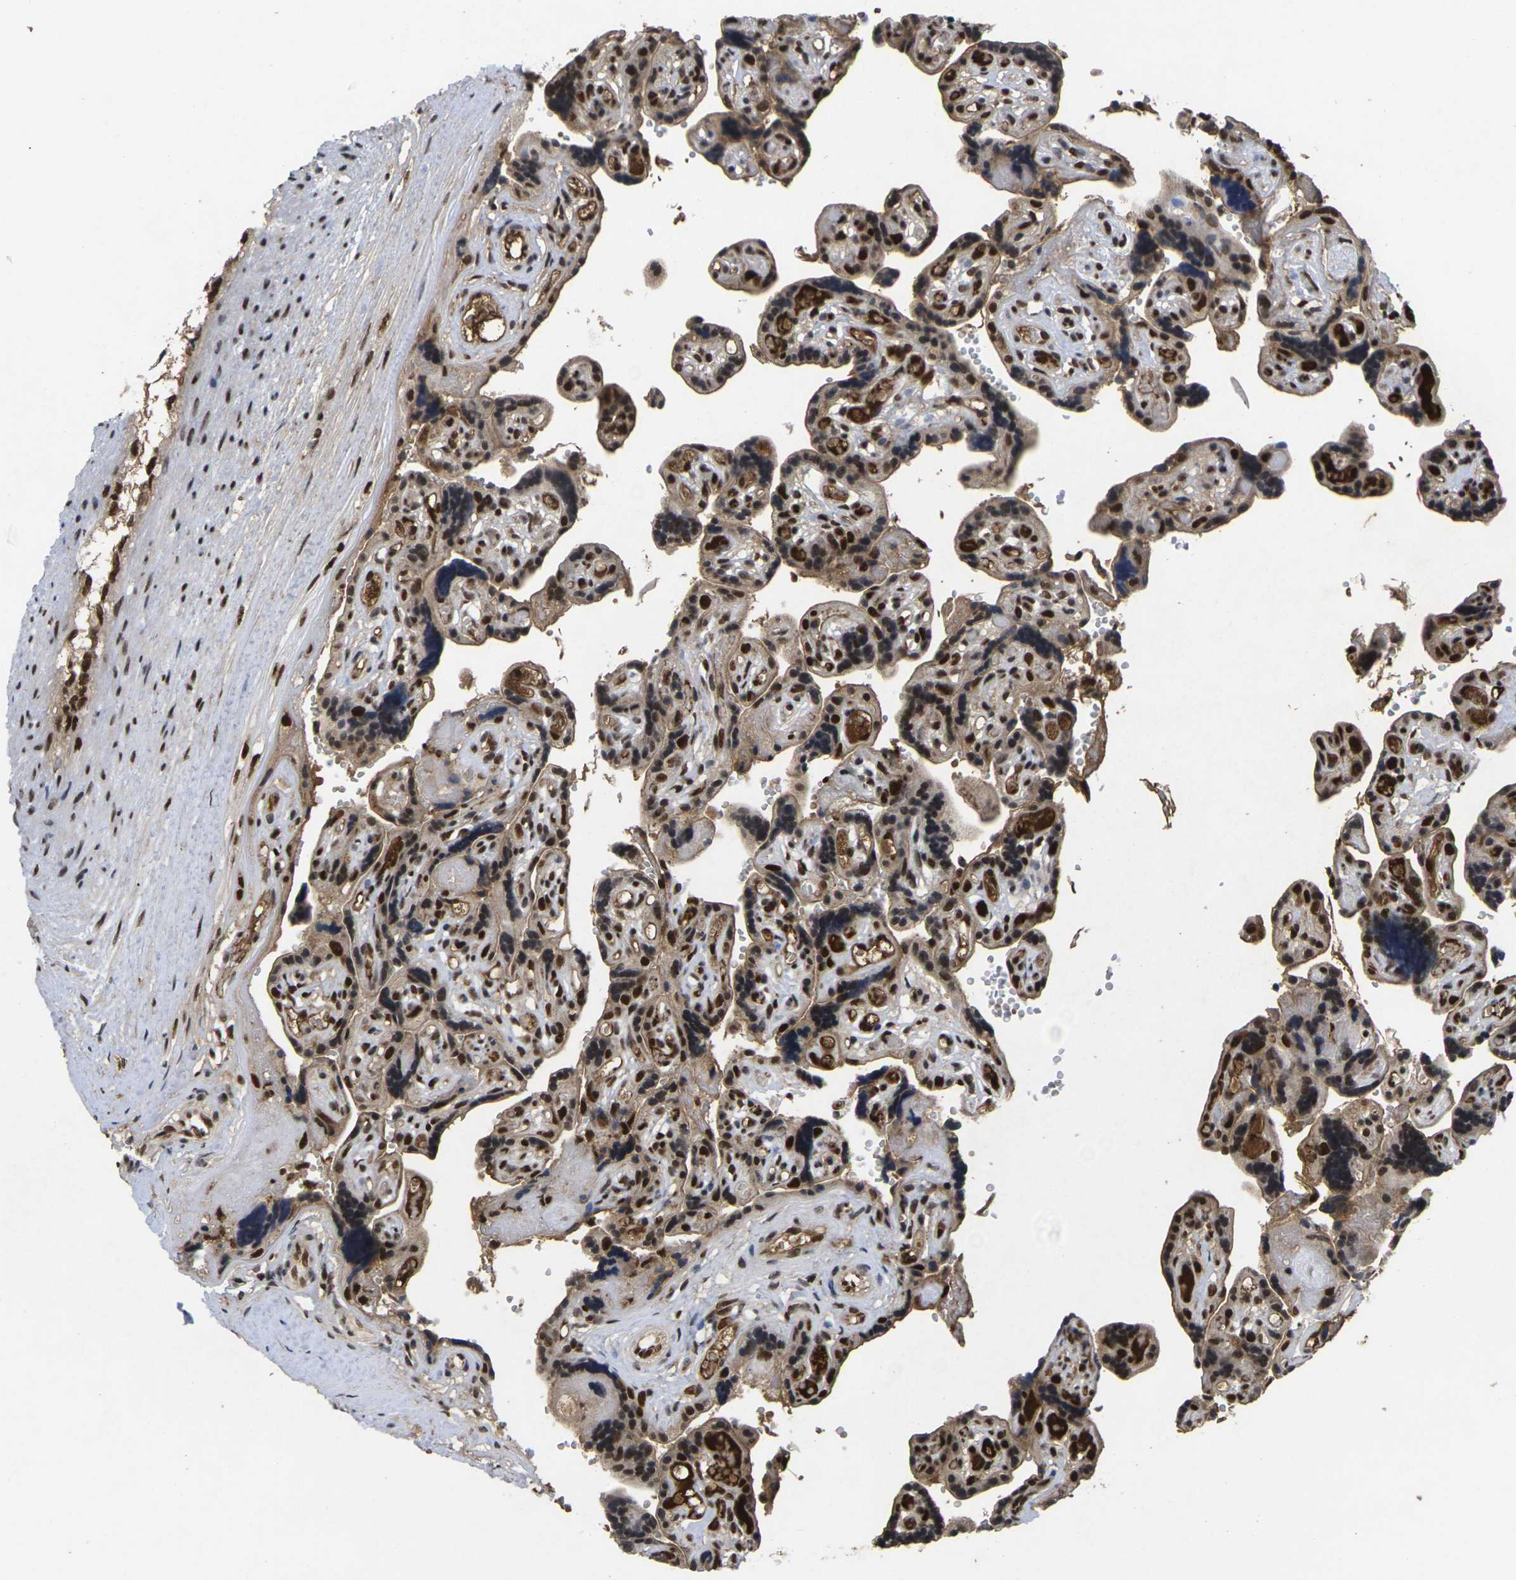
{"staining": {"intensity": "strong", "quantity": ">75%", "location": "nuclear"}, "tissue": "placenta", "cell_type": "Decidual cells", "image_type": "normal", "snomed": [{"axis": "morphology", "description": "Normal tissue, NOS"}, {"axis": "topography", "description": "Placenta"}], "caption": "This is a micrograph of immunohistochemistry staining of unremarkable placenta, which shows strong expression in the nuclear of decidual cells.", "gene": "GTF2E1", "patient": {"sex": "female", "age": 30}}